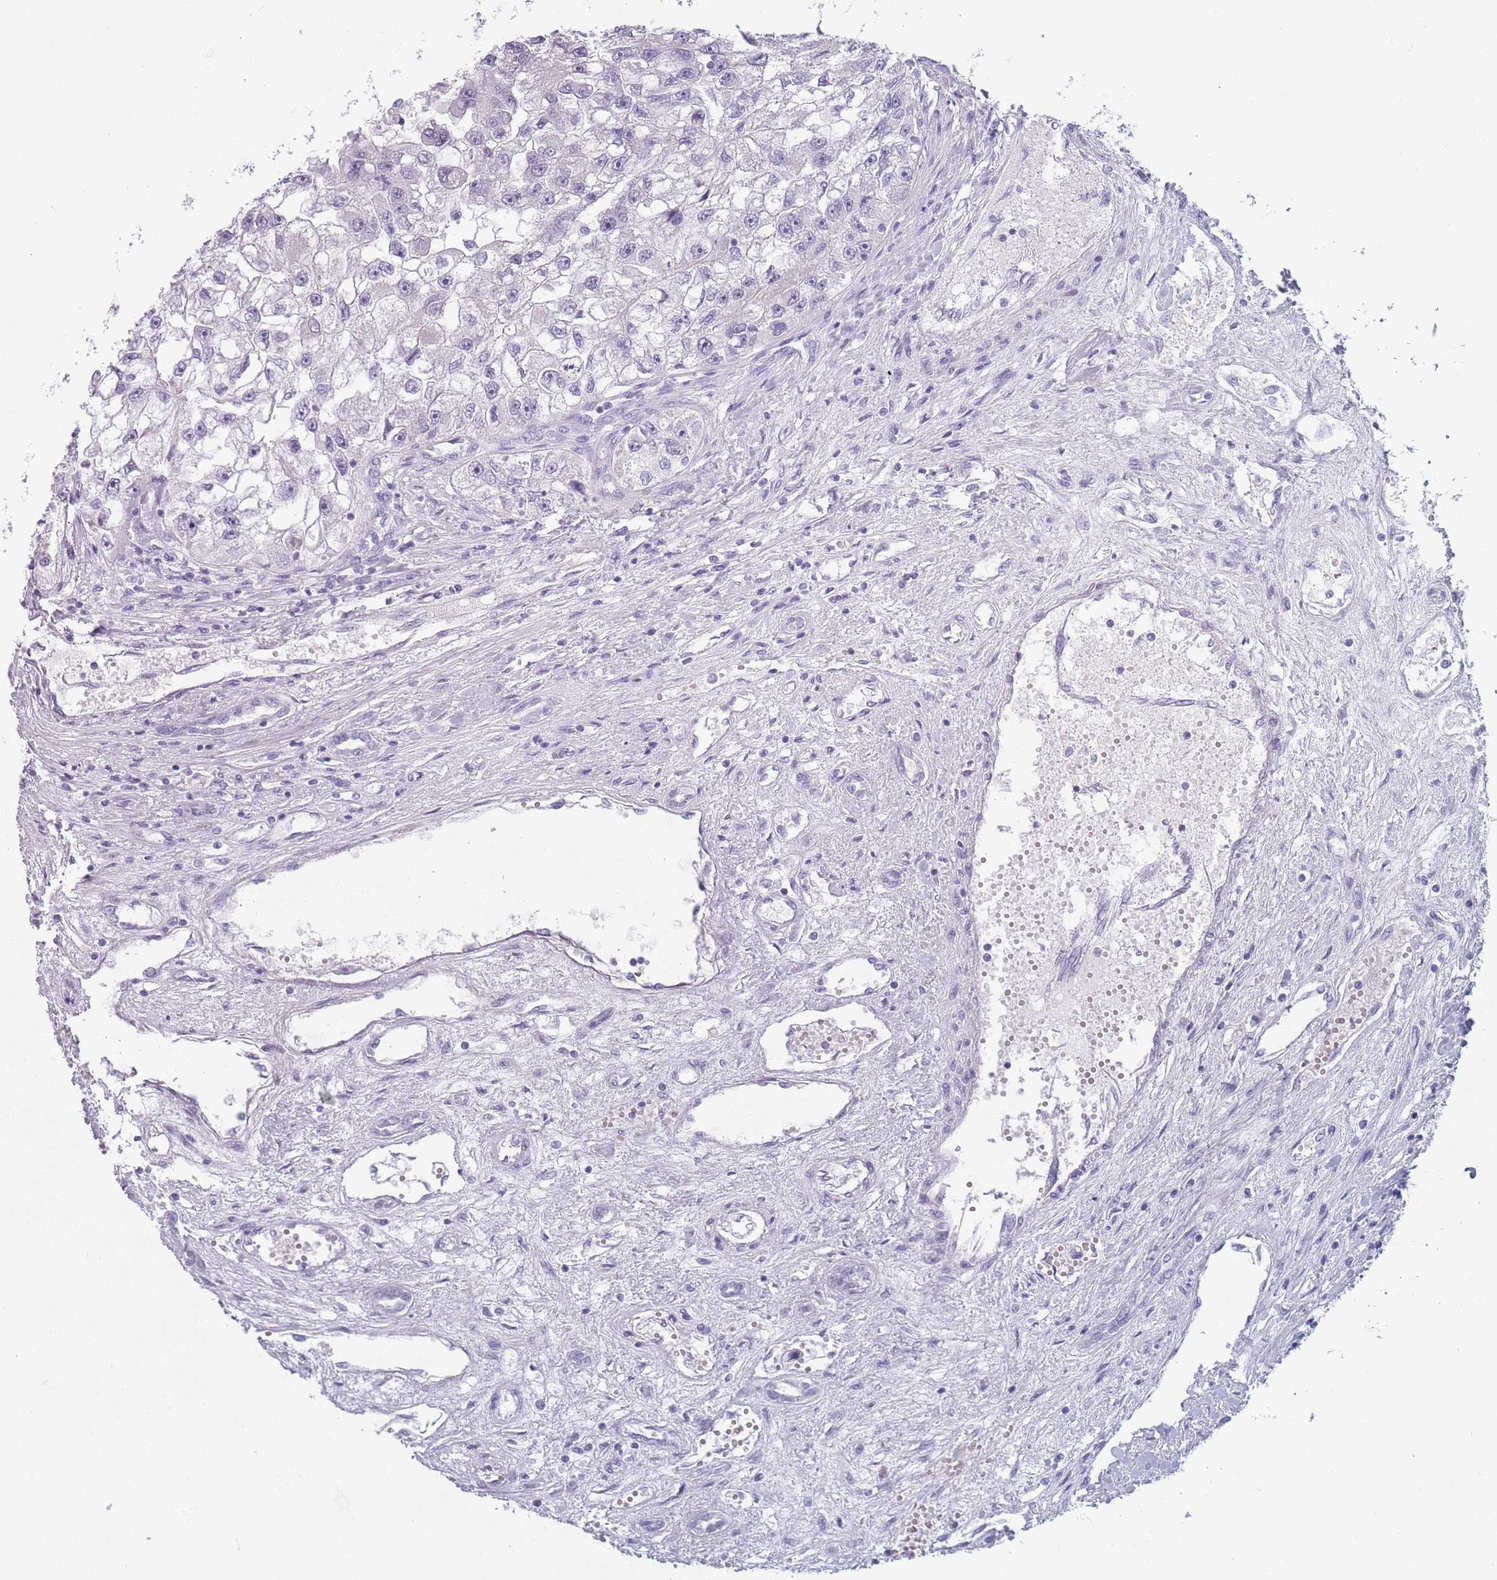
{"staining": {"intensity": "negative", "quantity": "none", "location": "none"}, "tissue": "renal cancer", "cell_type": "Tumor cells", "image_type": "cancer", "snomed": [{"axis": "morphology", "description": "Adenocarcinoma, NOS"}, {"axis": "topography", "description": "Kidney"}], "caption": "This is a micrograph of IHC staining of renal adenocarcinoma, which shows no staining in tumor cells.", "gene": "CCNO", "patient": {"sex": "male", "age": 63}}